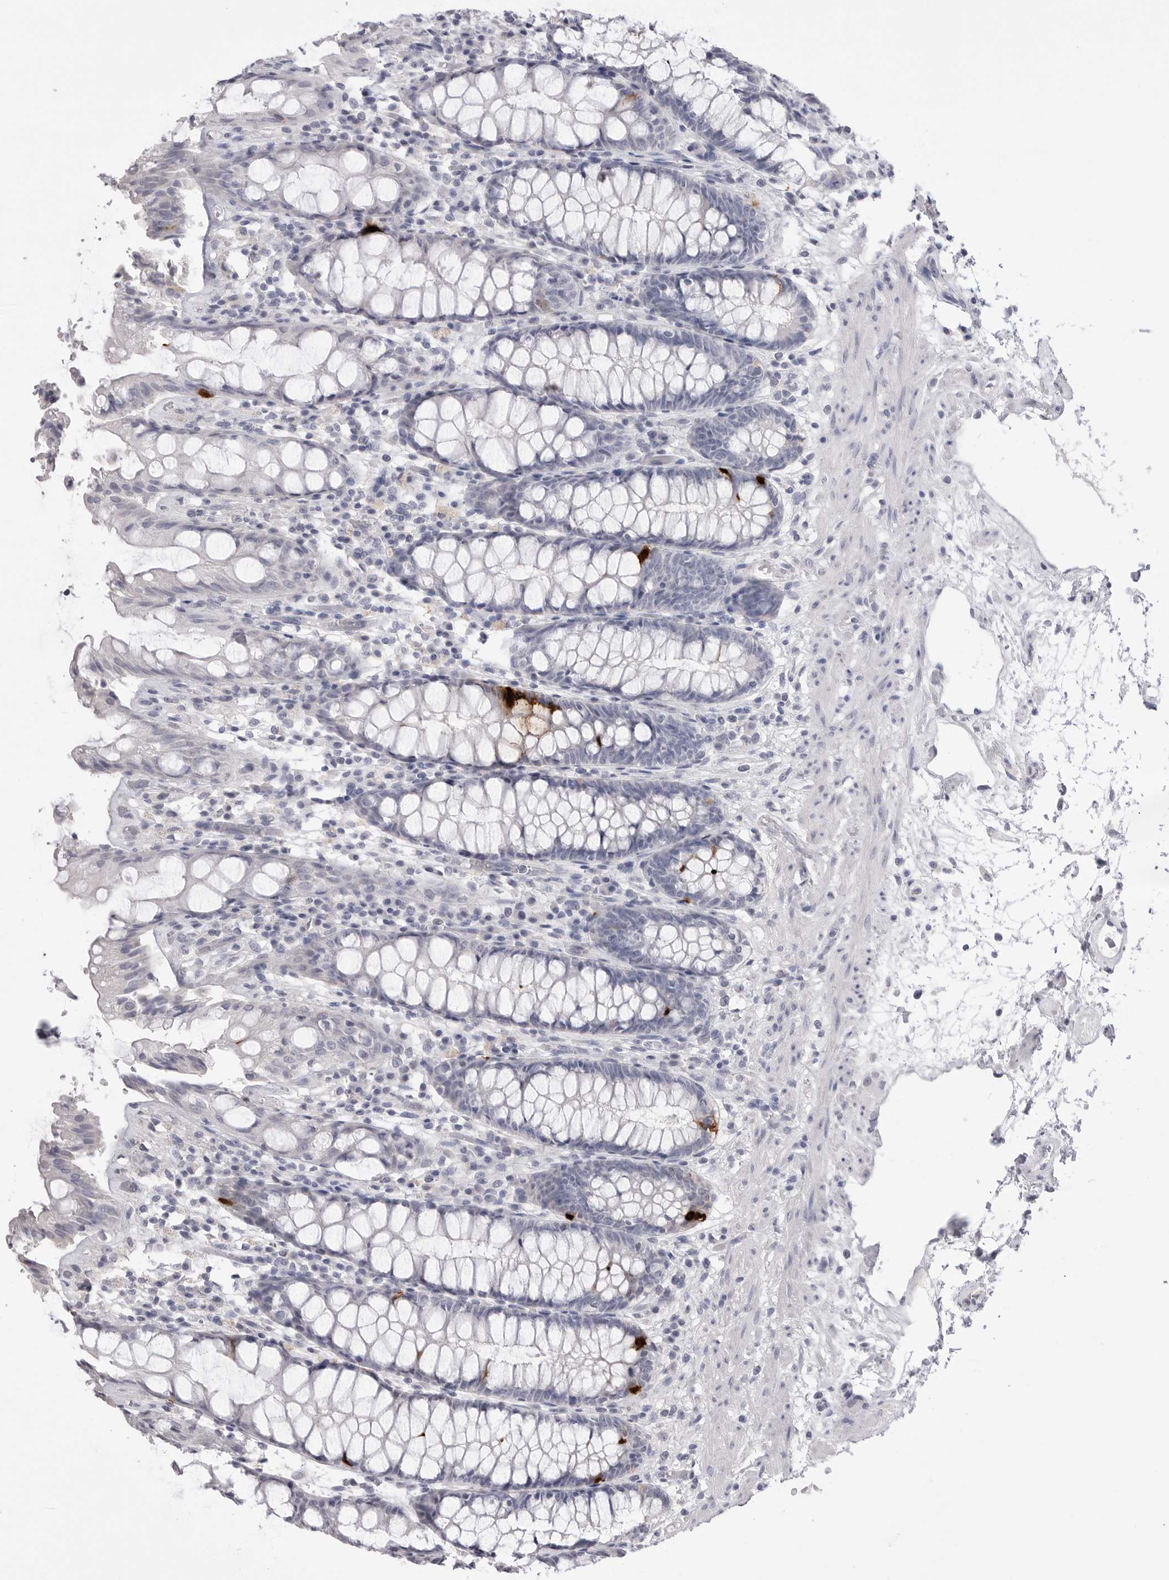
{"staining": {"intensity": "strong", "quantity": "<25%", "location": "cytoplasmic/membranous"}, "tissue": "rectum", "cell_type": "Glandular cells", "image_type": "normal", "snomed": [{"axis": "morphology", "description": "Normal tissue, NOS"}, {"axis": "topography", "description": "Rectum"}], "caption": "DAB immunohistochemical staining of normal rectum exhibits strong cytoplasmic/membranous protein positivity in about <25% of glandular cells.", "gene": "CPB1", "patient": {"sex": "male", "age": 64}}